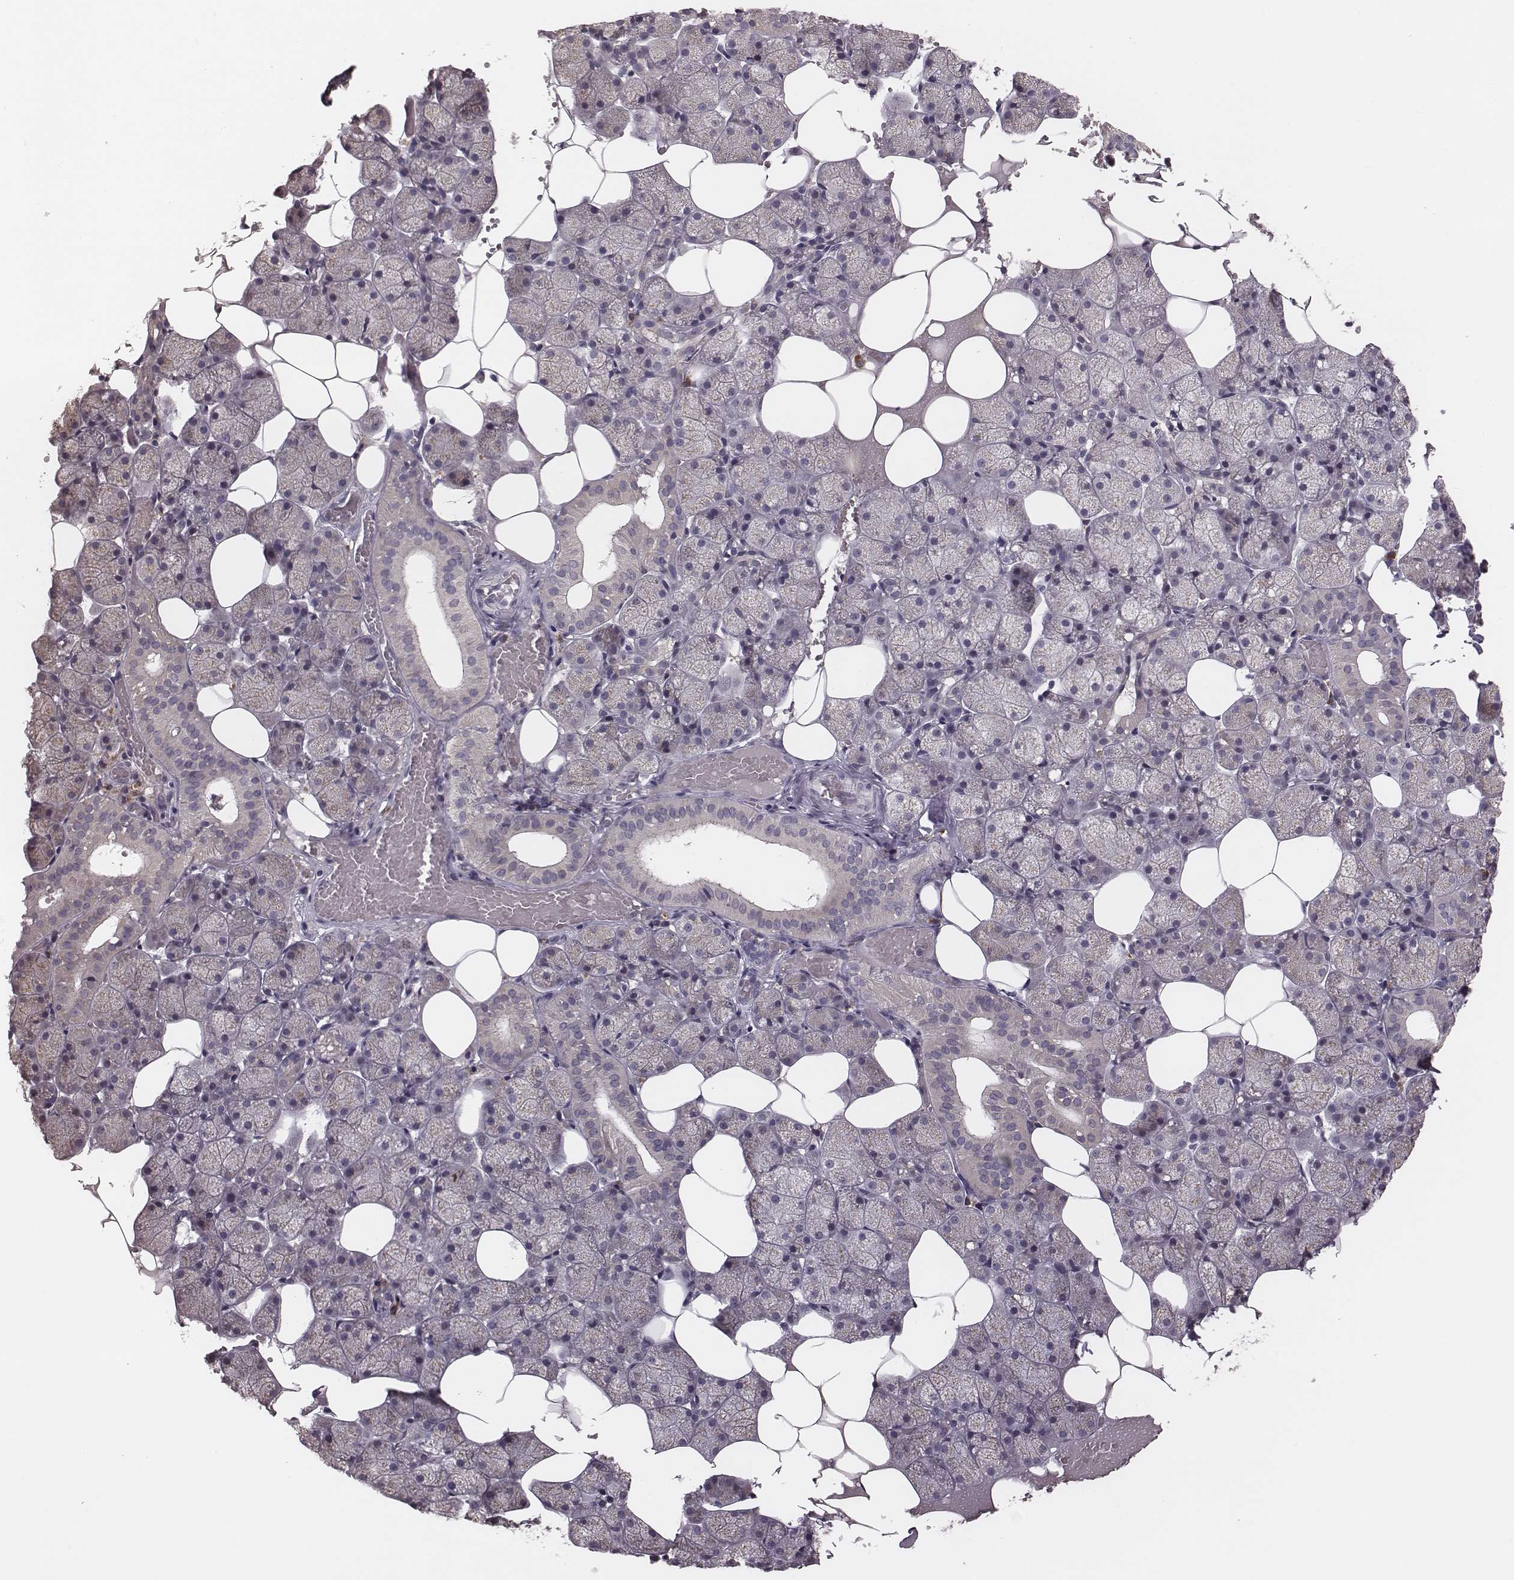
{"staining": {"intensity": "moderate", "quantity": "<25%", "location": "cytoplasmic/membranous"}, "tissue": "salivary gland", "cell_type": "Glandular cells", "image_type": "normal", "snomed": [{"axis": "morphology", "description": "Normal tissue, NOS"}, {"axis": "topography", "description": "Salivary gland"}], "caption": "Glandular cells display low levels of moderate cytoplasmic/membranous expression in about <25% of cells in benign human salivary gland. (brown staining indicates protein expression, while blue staining denotes nuclei).", "gene": "P2RX5", "patient": {"sex": "male", "age": 38}}